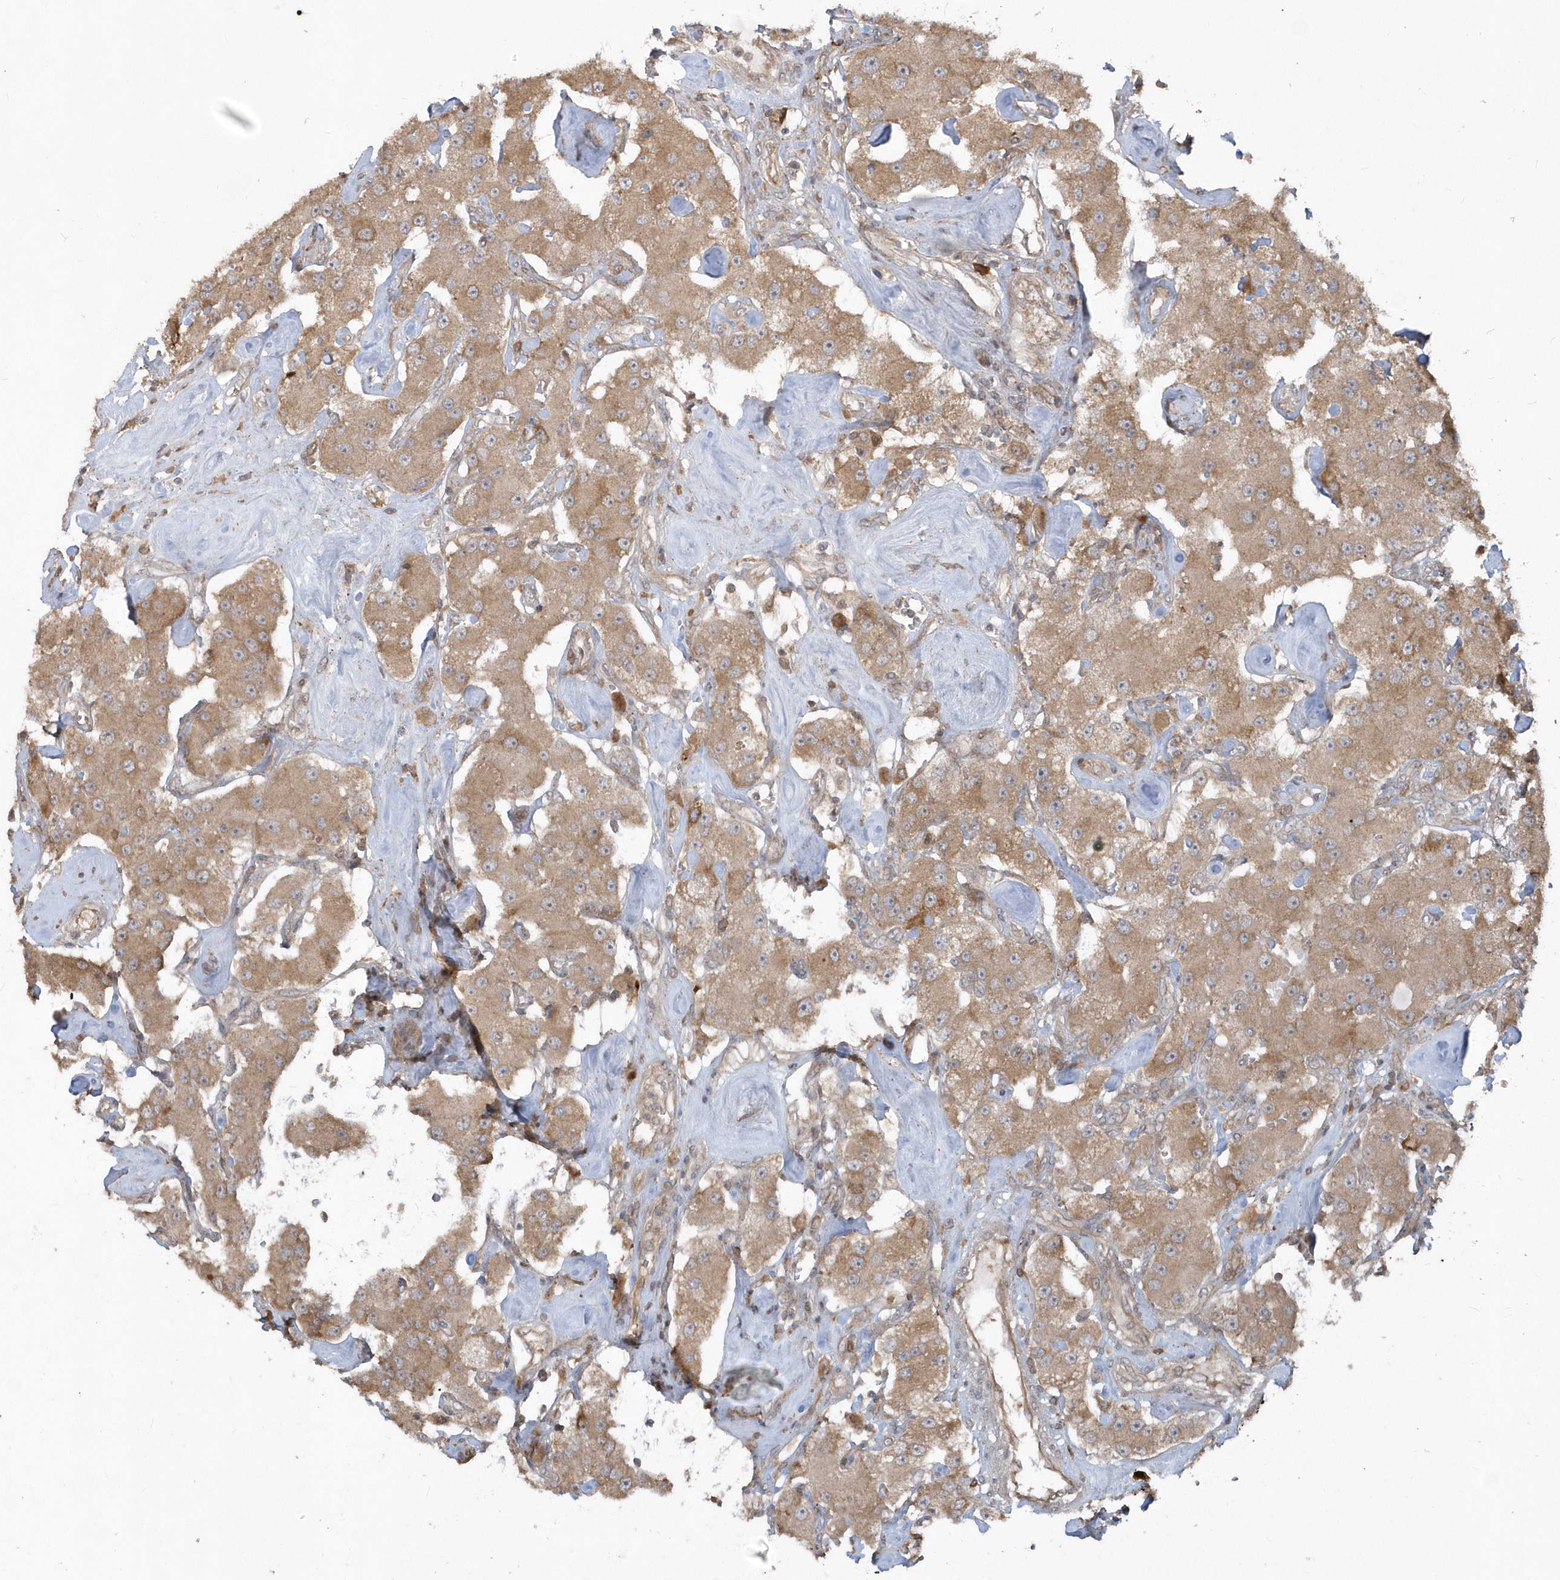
{"staining": {"intensity": "moderate", "quantity": ">75%", "location": "cytoplasmic/membranous"}, "tissue": "carcinoid", "cell_type": "Tumor cells", "image_type": "cancer", "snomed": [{"axis": "morphology", "description": "Carcinoid, malignant, NOS"}, {"axis": "topography", "description": "Pancreas"}], "caption": "The image exhibits a brown stain indicating the presence of a protein in the cytoplasmic/membranous of tumor cells in carcinoid.", "gene": "HERPUD1", "patient": {"sex": "male", "age": 41}}